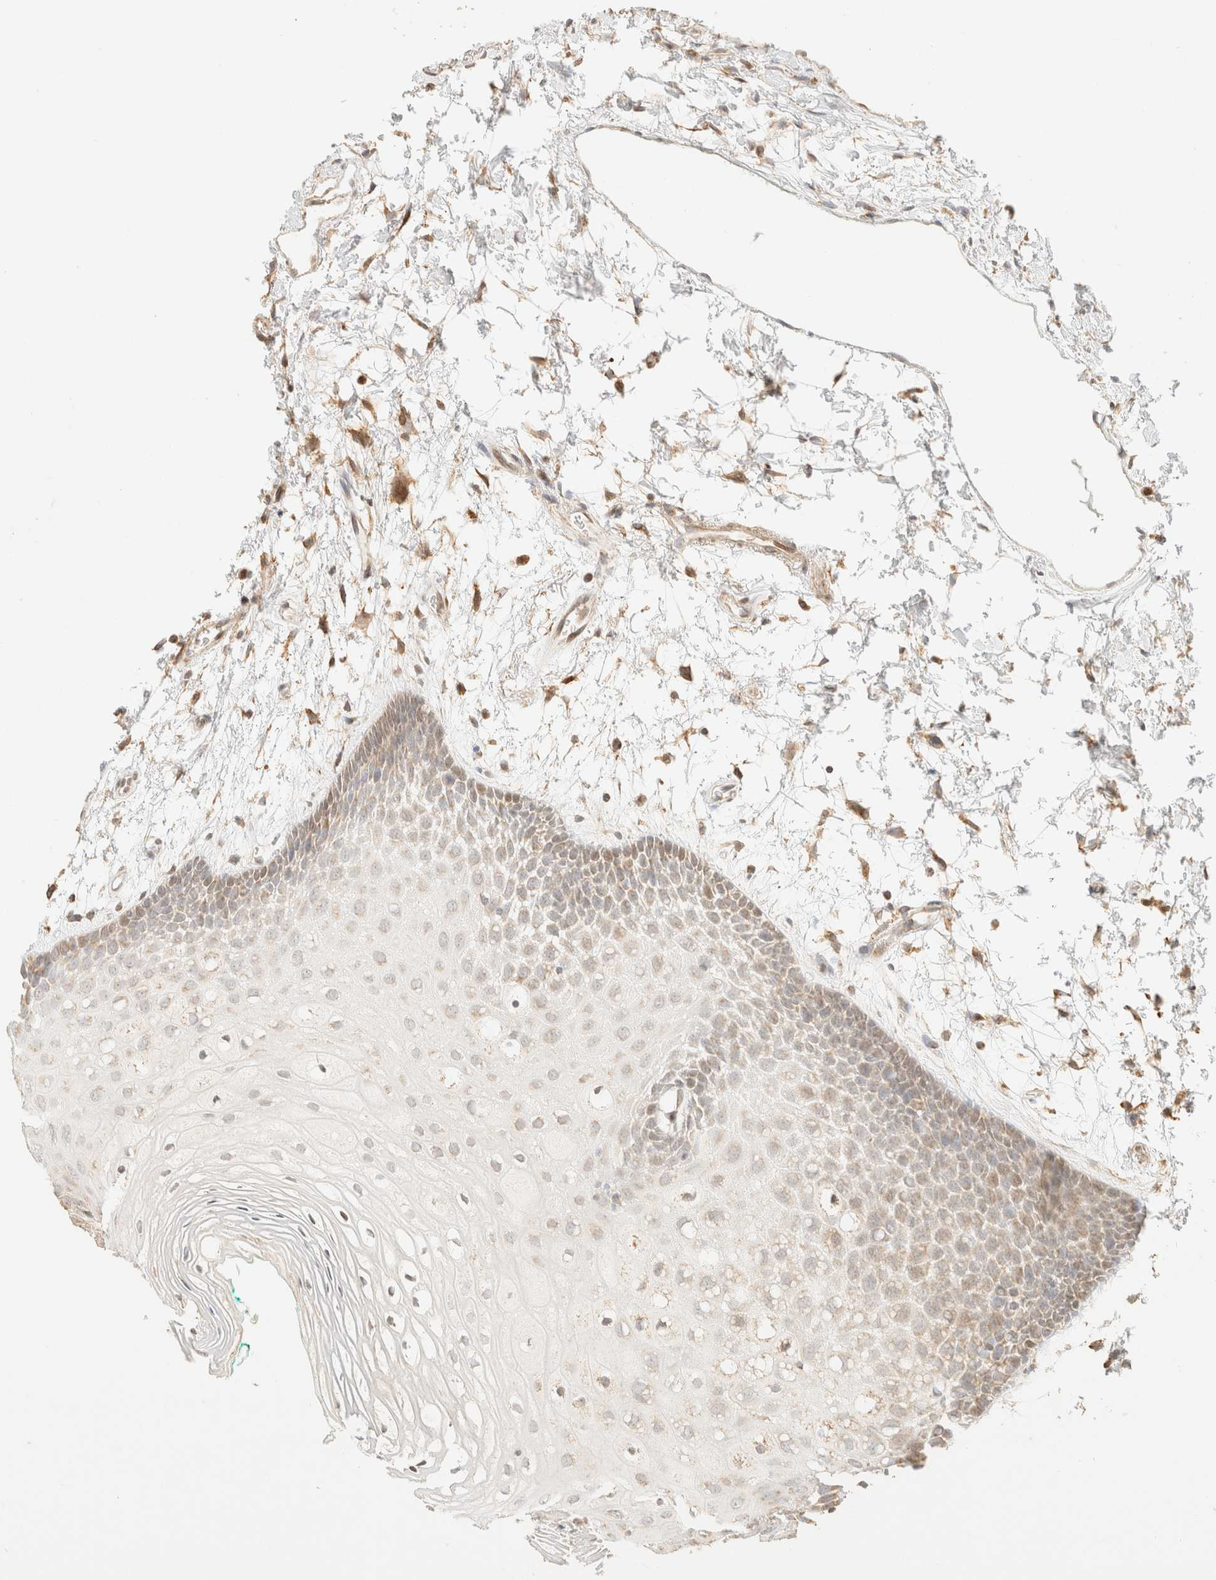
{"staining": {"intensity": "weak", "quantity": "25%-75%", "location": "cytoplasmic/membranous"}, "tissue": "oral mucosa", "cell_type": "Squamous epithelial cells", "image_type": "normal", "snomed": [{"axis": "morphology", "description": "Normal tissue, NOS"}, {"axis": "topography", "description": "Skeletal muscle"}, {"axis": "topography", "description": "Oral tissue"}, {"axis": "topography", "description": "Peripheral nerve tissue"}], "caption": "An image of oral mucosa stained for a protein reveals weak cytoplasmic/membranous brown staining in squamous epithelial cells. (DAB = brown stain, brightfield microscopy at high magnification).", "gene": "TACO1", "patient": {"sex": "female", "age": 84}}